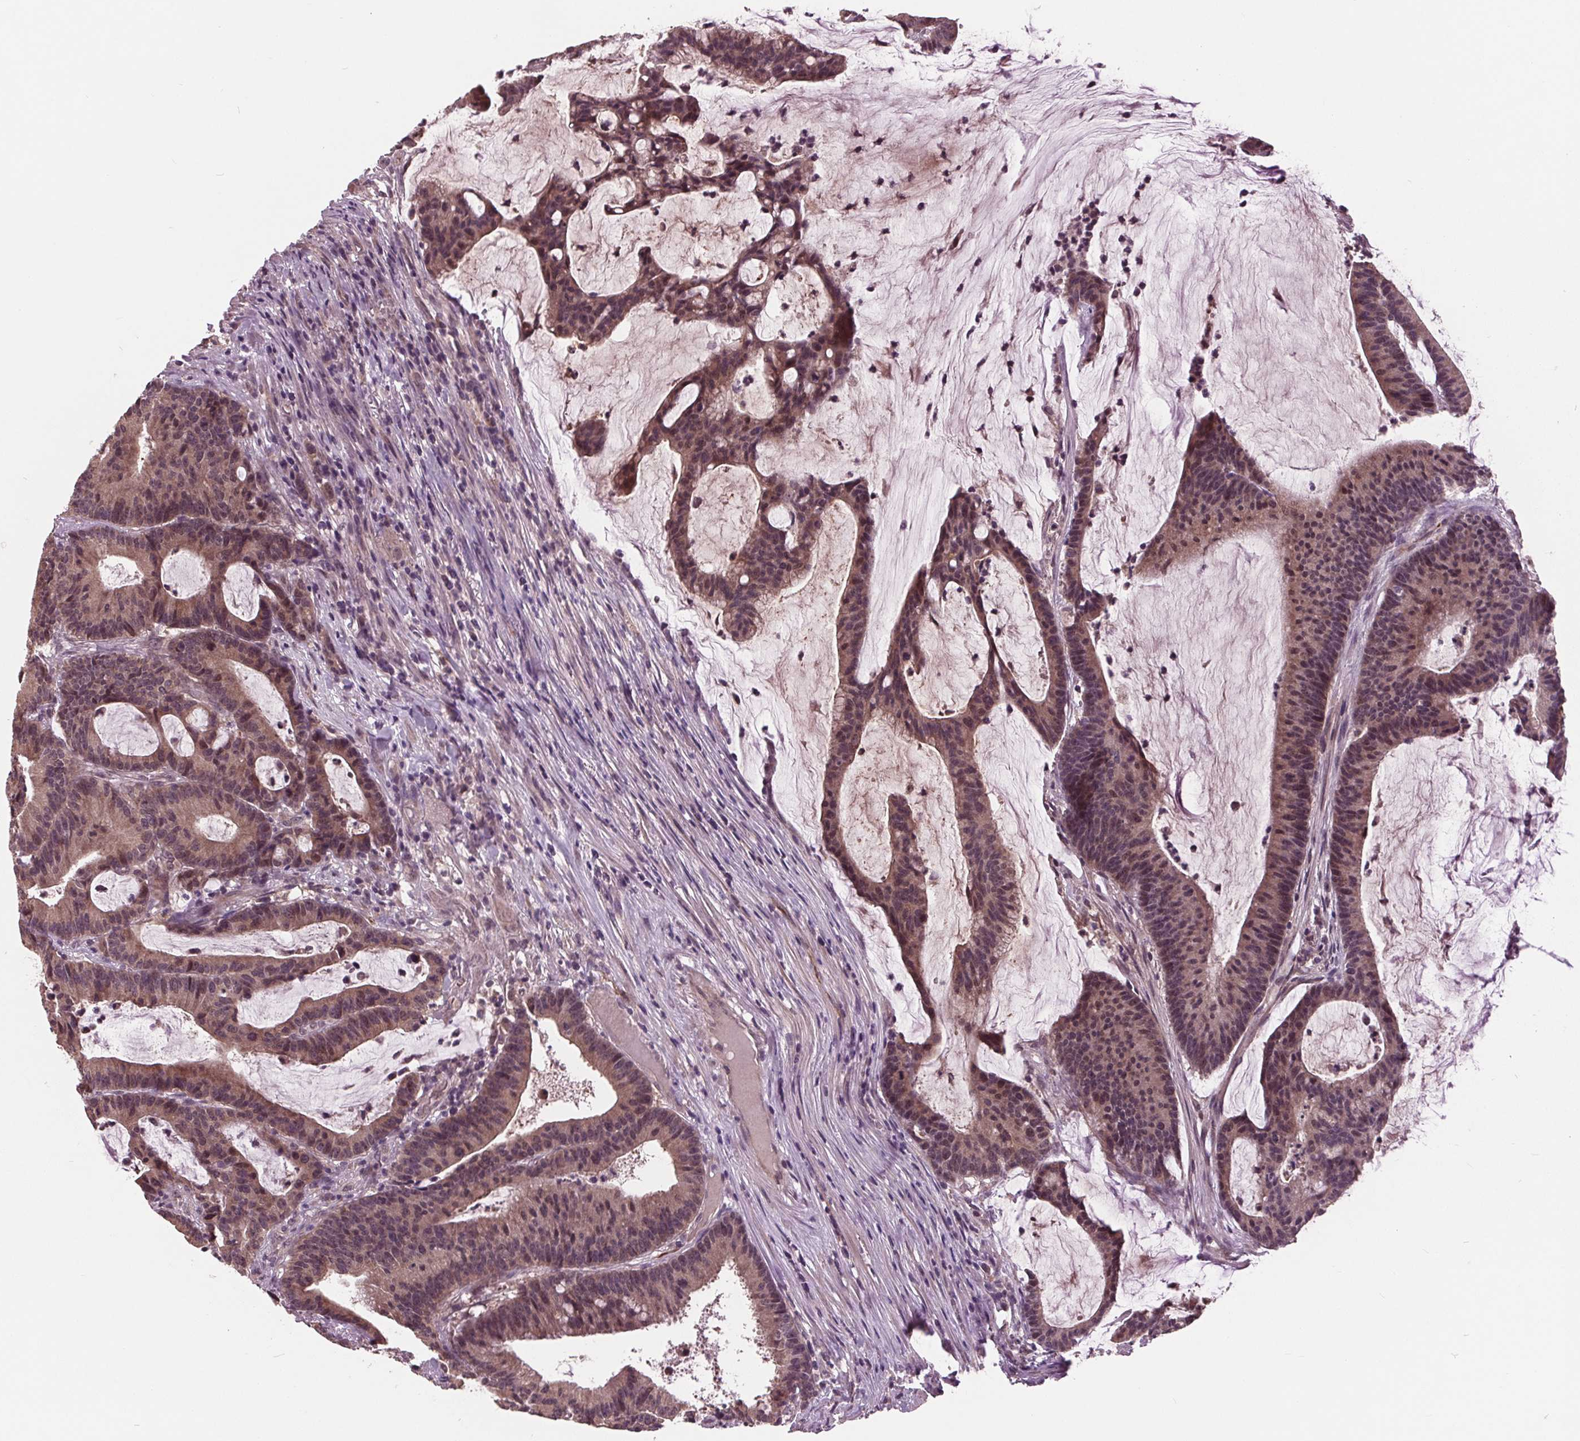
{"staining": {"intensity": "weak", "quantity": ">75%", "location": "cytoplasmic/membranous"}, "tissue": "colorectal cancer", "cell_type": "Tumor cells", "image_type": "cancer", "snomed": [{"axis": "morphology", "description": "Adenocarcinoma, NOS"}, {"axis": "topography", "description": "Colon"}], "caption": "Protein expression analysis of human colorectal adenocarcinoma reveals weak cytoplasmic/membranous expression in about >75% of tumor cells.", "gene": "MAPK8", "patient": {"sex": "female", "age": 78}}